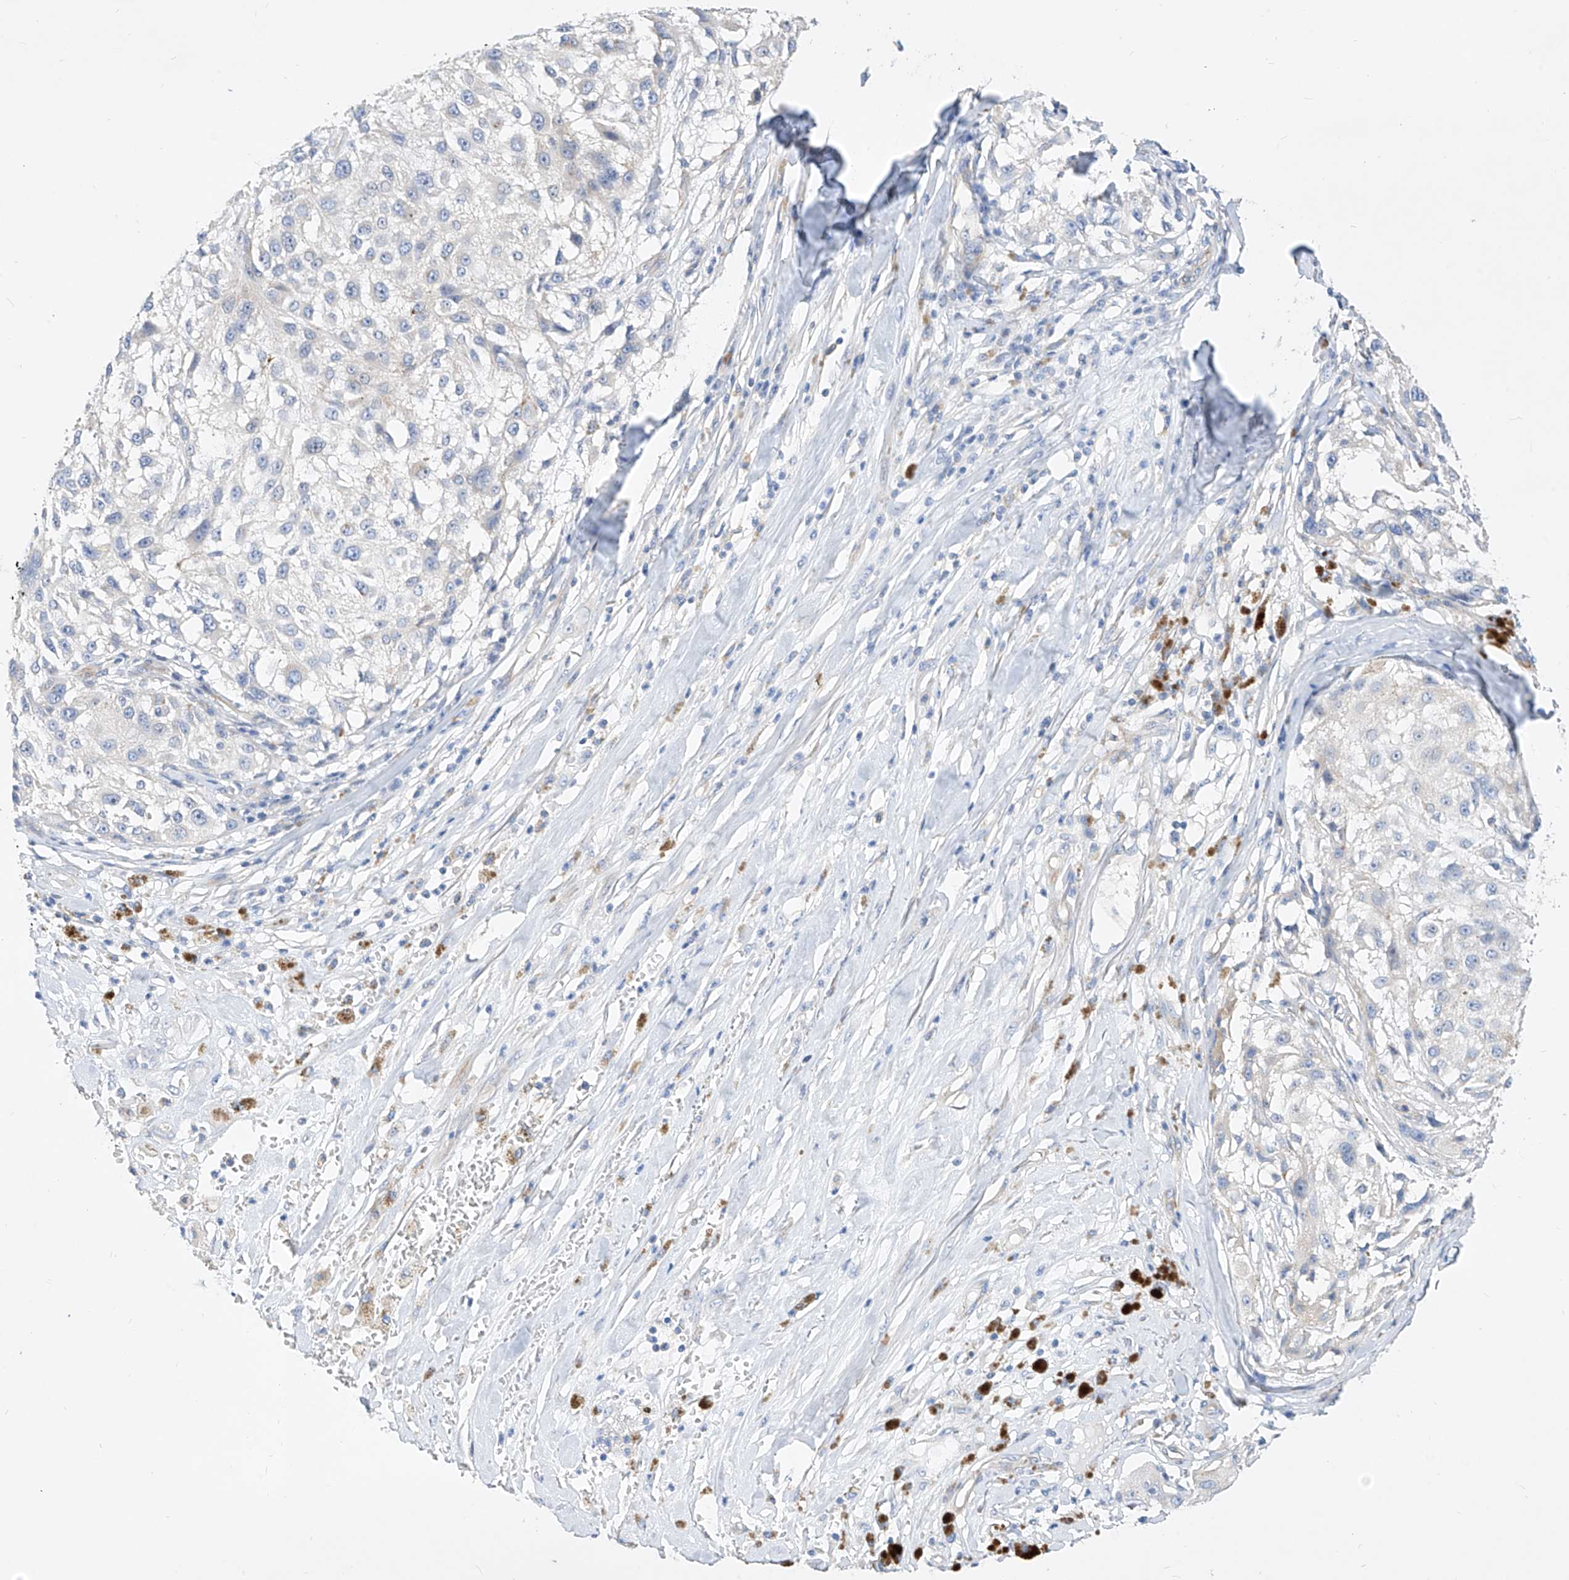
{"staining": {"intensity": "negative", "quantity": "none", "location": "none"}, "tissue": "melanoma", "cell_type": "Tumor cells", "image_type": "cancer", "snomed": [{"axis": "morphology", "description": "Necrosis, NOS"}, {"axis": "morphology", "description": "Malignant melanoma, NOS"}, {"axis": "topography", "description": "Skin"}], "caption": "The photomicrograph shows no significant expression in tumor cells of melanoma.", "gene": "SCGB2A1", "patient": {"sex": "female", "age": 87}}